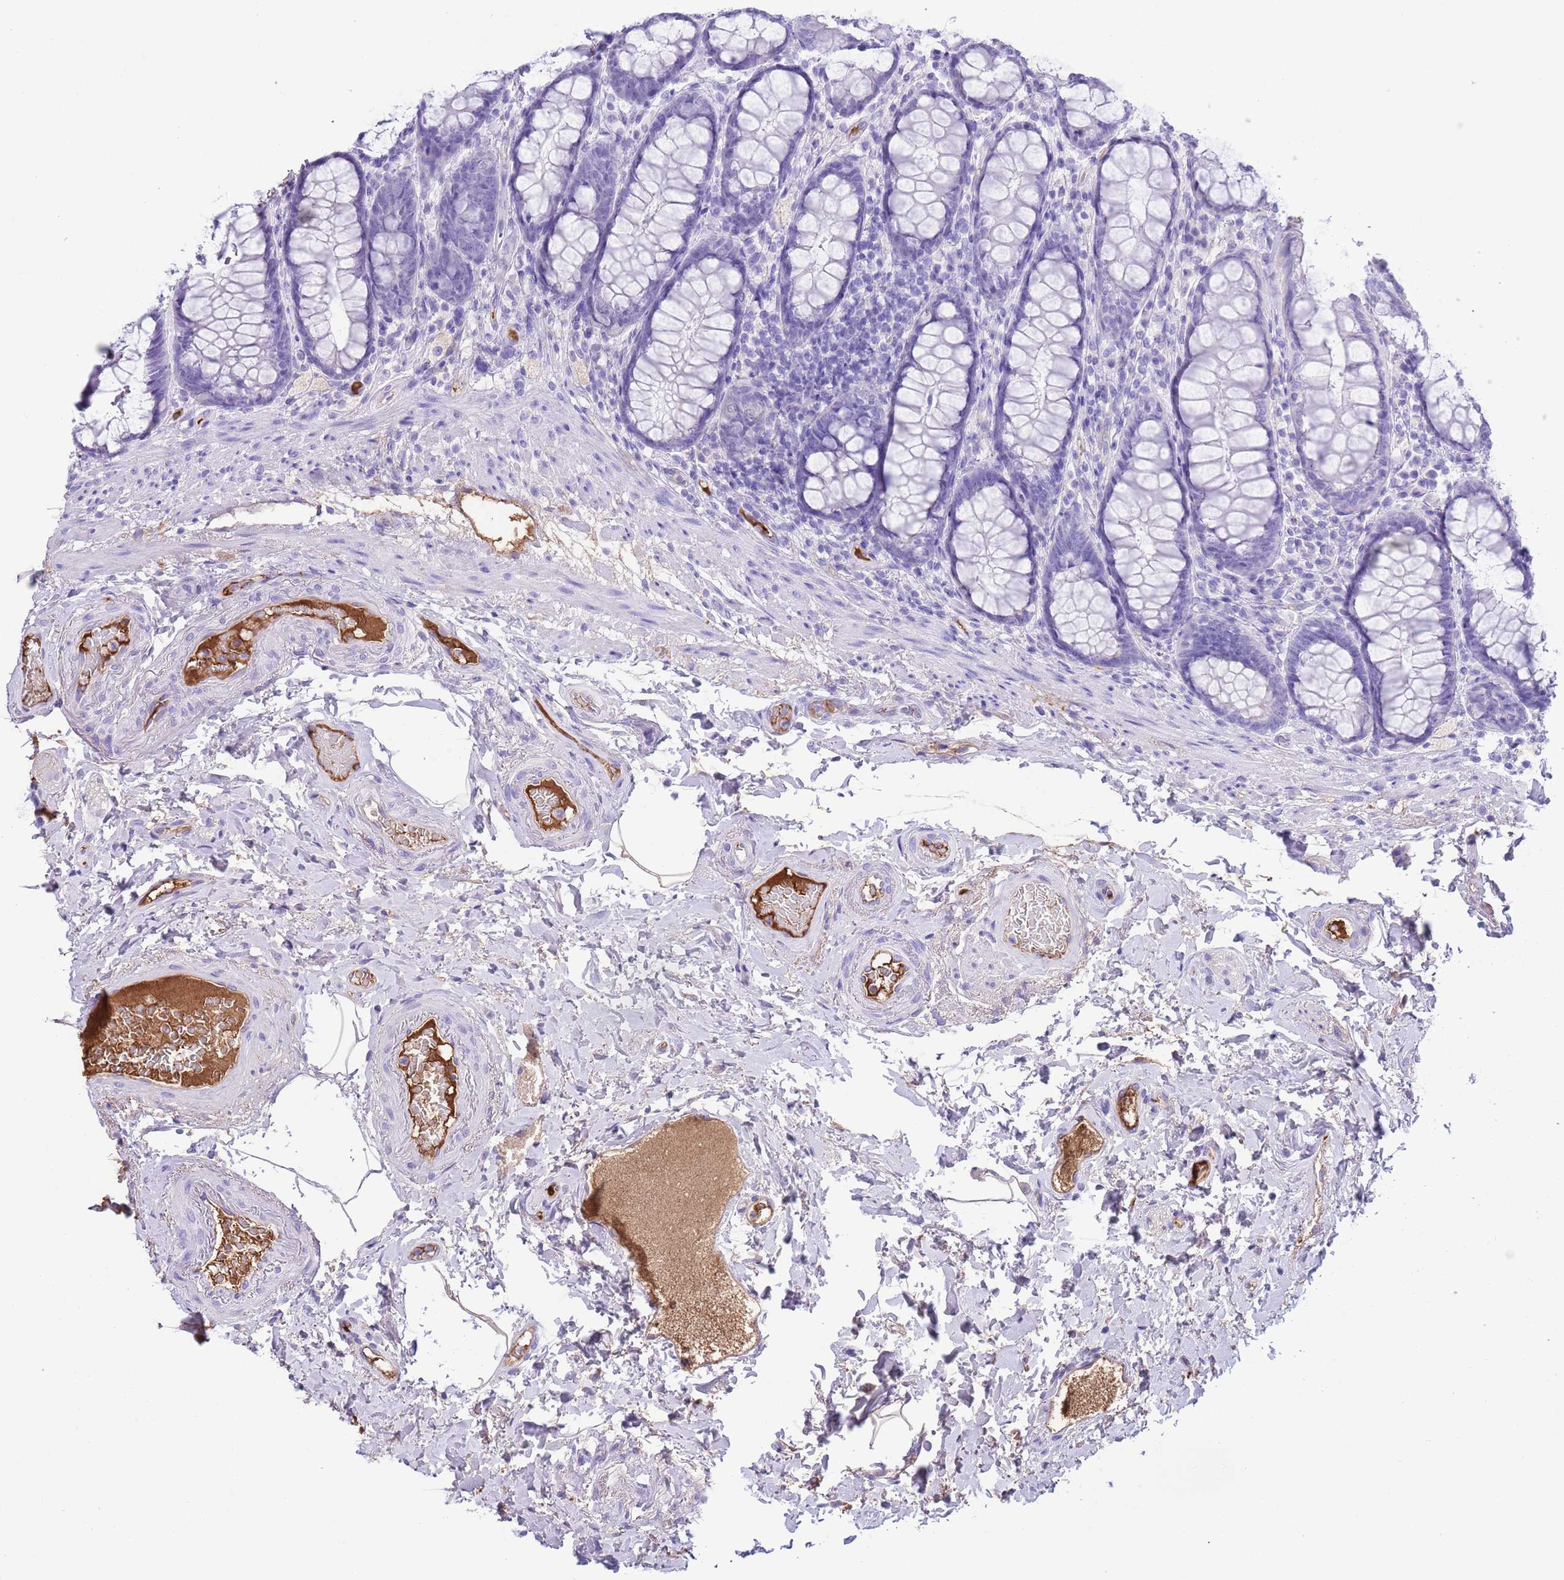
{"staining": {"intensity": "weak", "quantity": "<25%", "location": "cytoplasmic/membranous"}, "tissue": "rectum", "cell_type": "Glandular cells", "image_type": "normal", "snomed": [{"axis": "morphology", "description": "Normal tissue, NOS"}, {"axis": "topography", "description": "Rectum"}], "caption": "The photomicrograph displays no significant positivity in glandular cells of rectum. (Brightfield microscopy of DAB (3,3'-diaminobenzidine) IHC at high magnification).", "gene": "IGF1", "patient": {"sex": "male", "age": 83}}